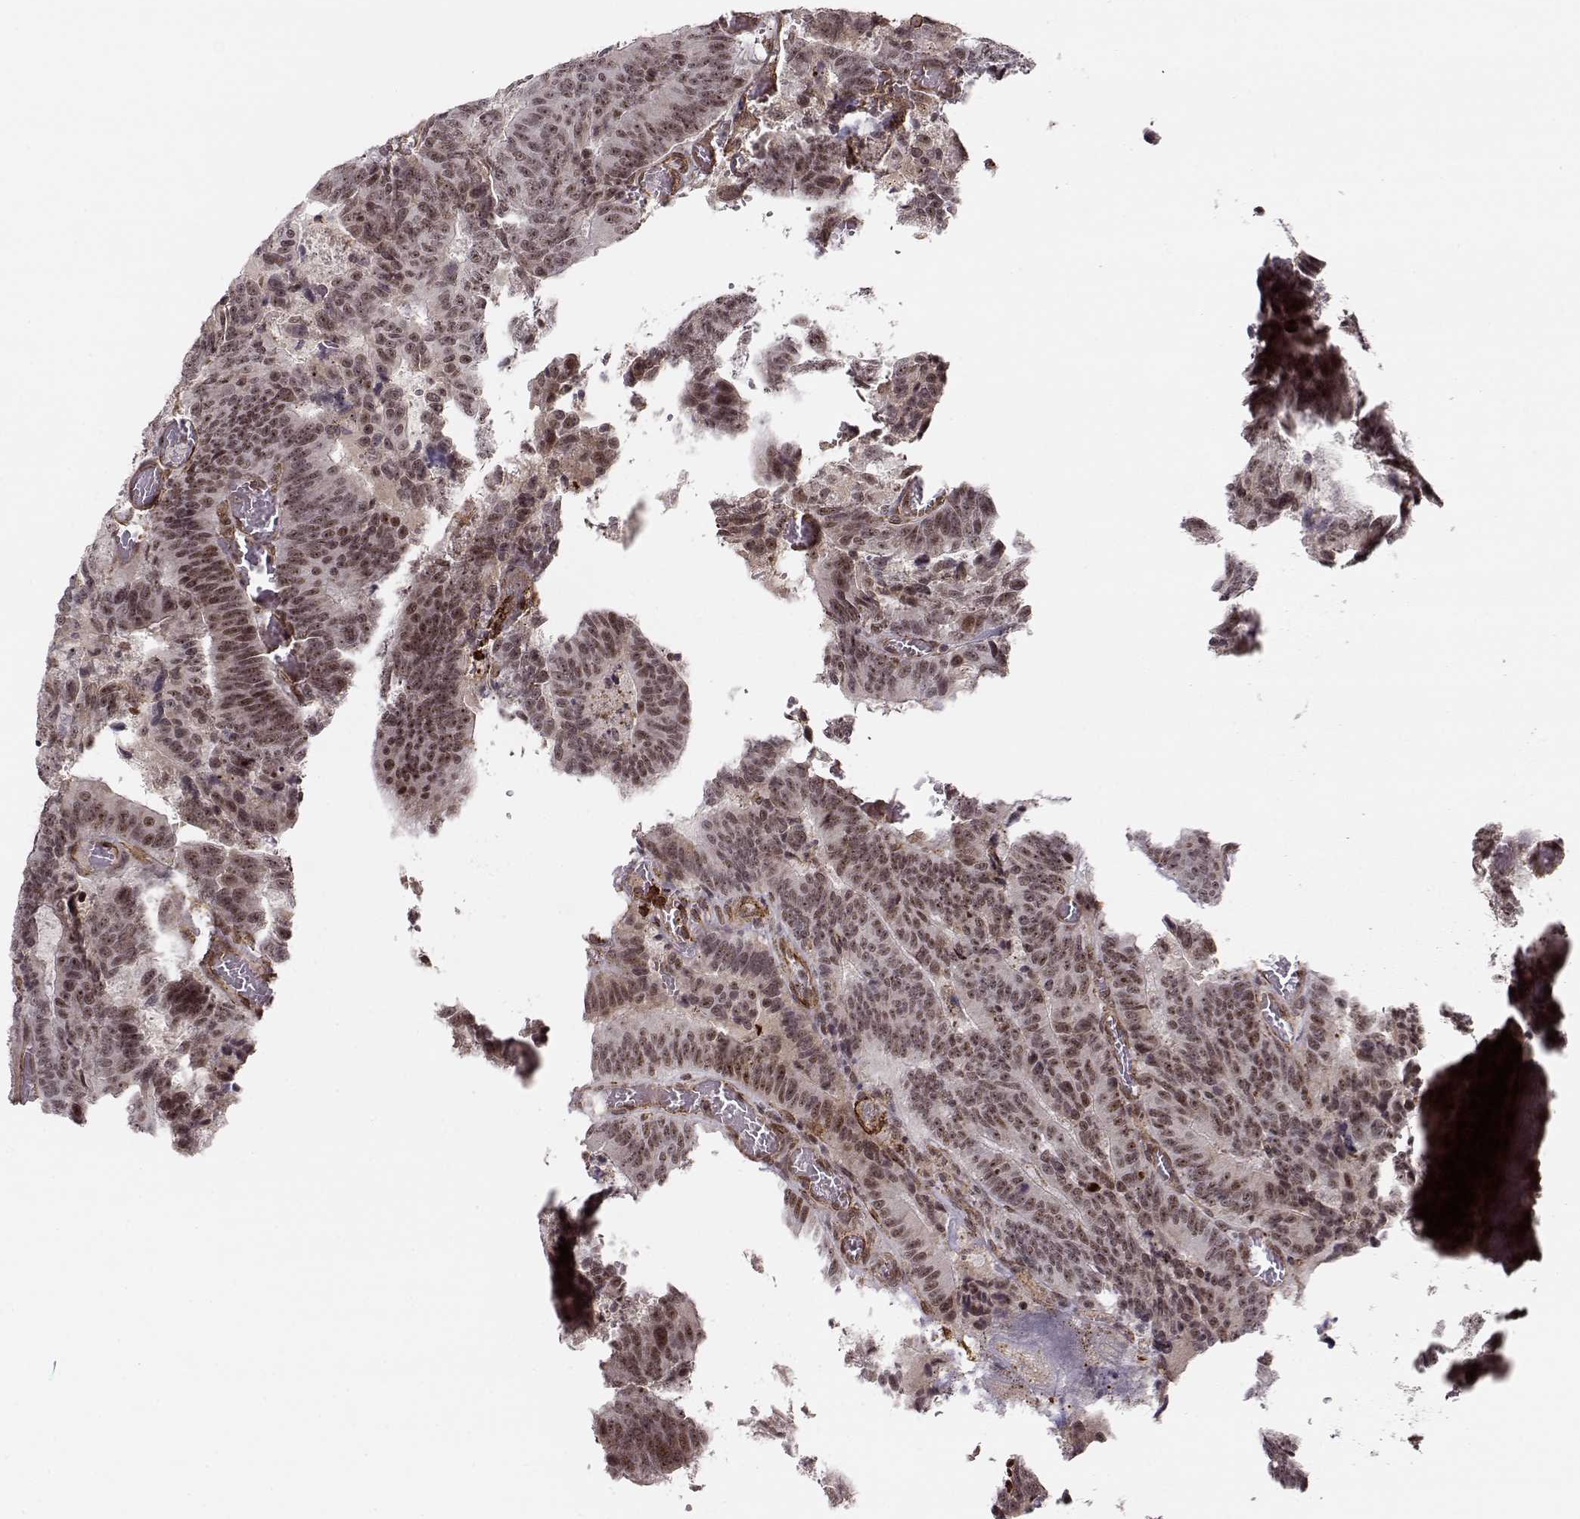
{"staining": {"intensity": "moderate", "quantity": "25%-75%", "location": "nuclear"}, "tissue": "colorectal cancer", "cell_type": "Tumor cells", "image_type": "cancer", "snomed": [{"axis": "morphology", "description": "Adenocarcinoma, NOS"}, {"axis": "topography", "description": "Colon"}], "caption": "Protein positivity by immunohistochemistry (IHC) shows moderate nuclear expression in approximately 25%-75% of tumor cells in colorectal cancer (adenocarcinoma).", "gene": "CIR1", "patient": {"sex": "female", "age": 82}}